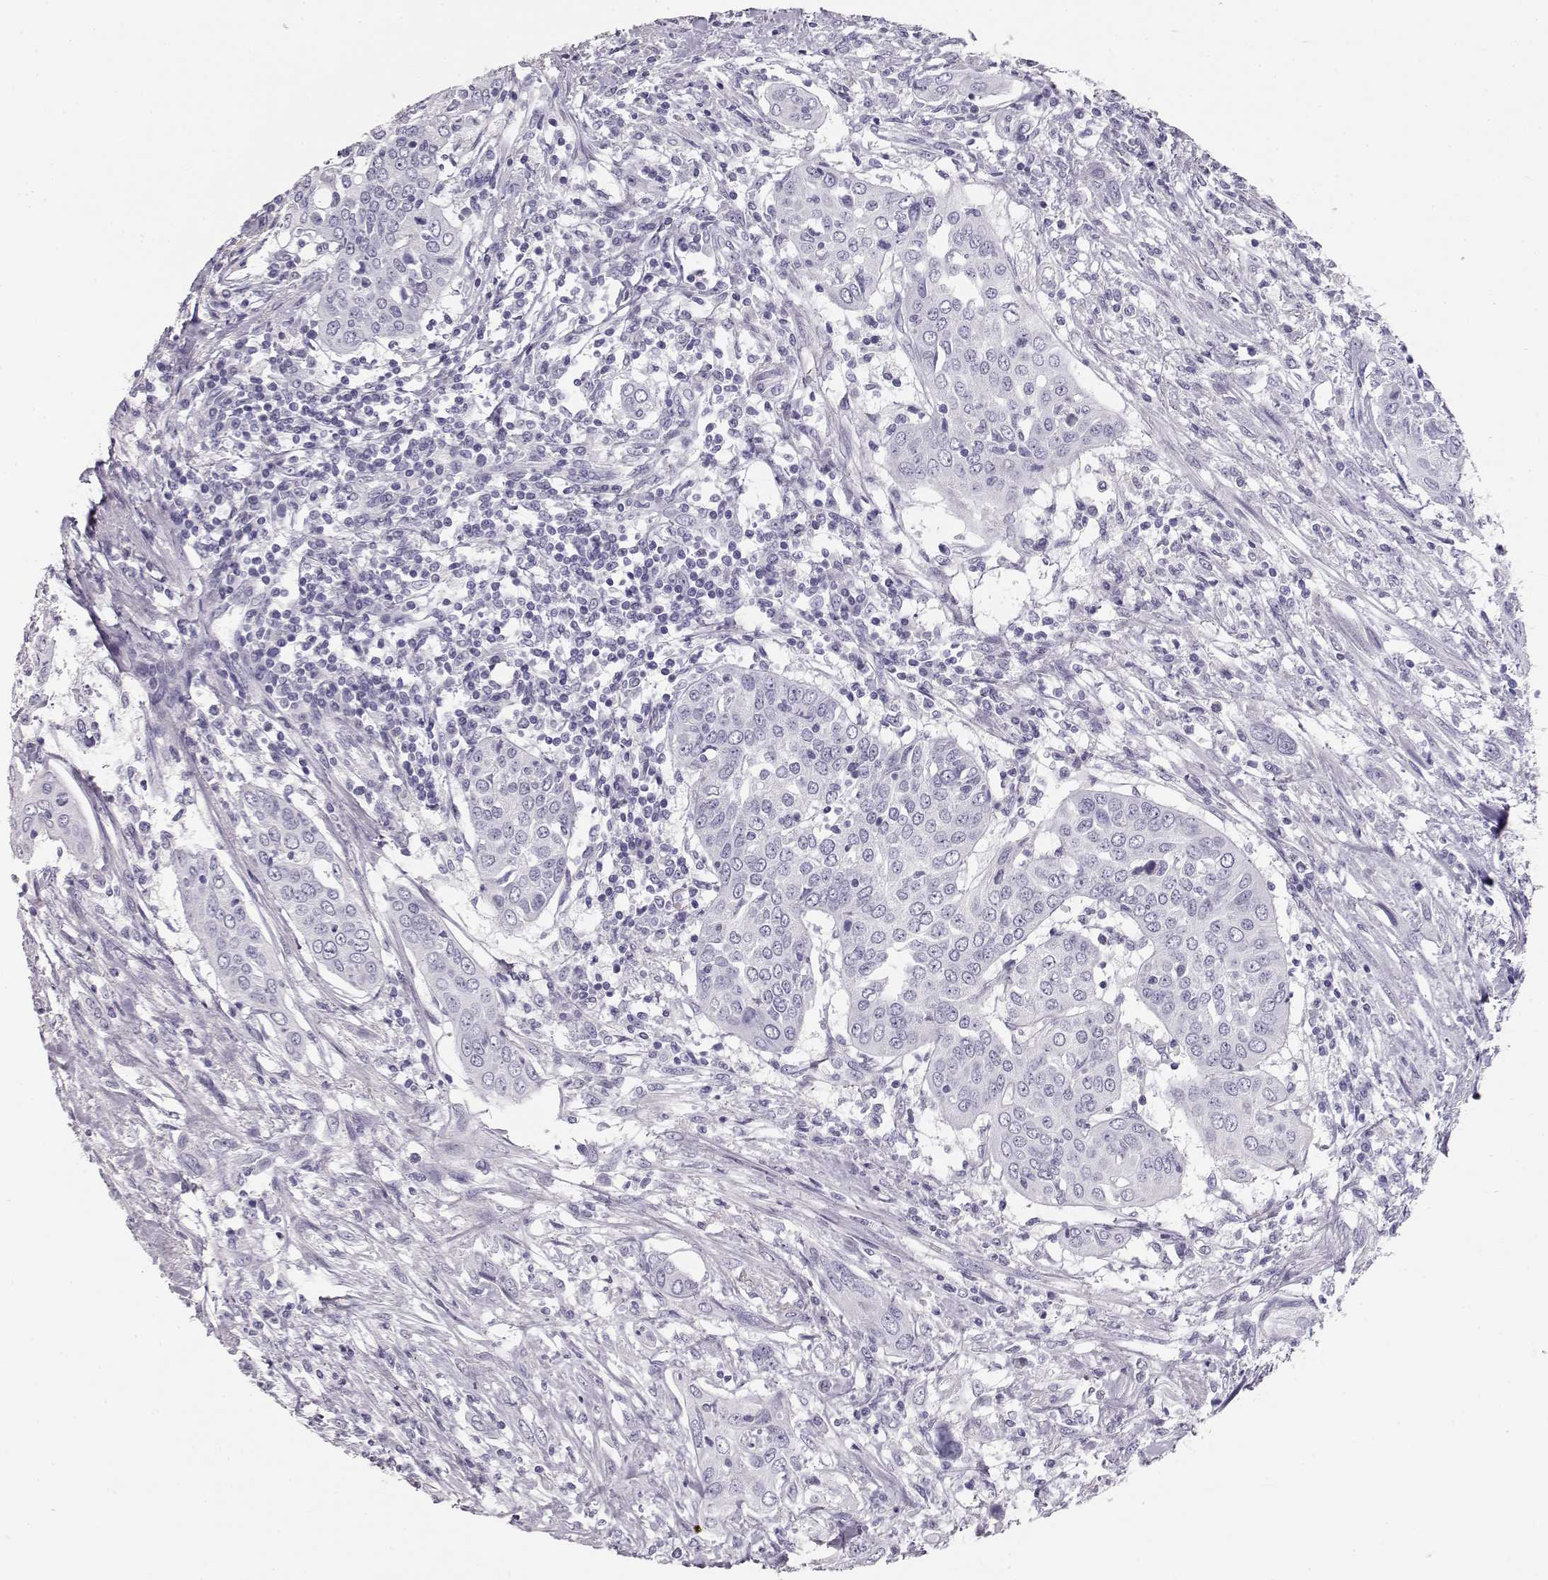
{"staining": {"intensity": "negative", "quantity": "none", "location": "none"}, "tissue": "urothelial cancer", "cell_type": "Tumor cells", "image_type": "cancer", "snomed": [{"axis": "morphology", "description": "Urothelial carcinoma, High grade"}, {"axis": "topography", "description": "Urinary bladder"}], "caption": "Image shows no significant protein positivity in tumor cells of urothelial cancer.", "gene": "TKTL1", "patient": {"sex": "male", "age": 82}}